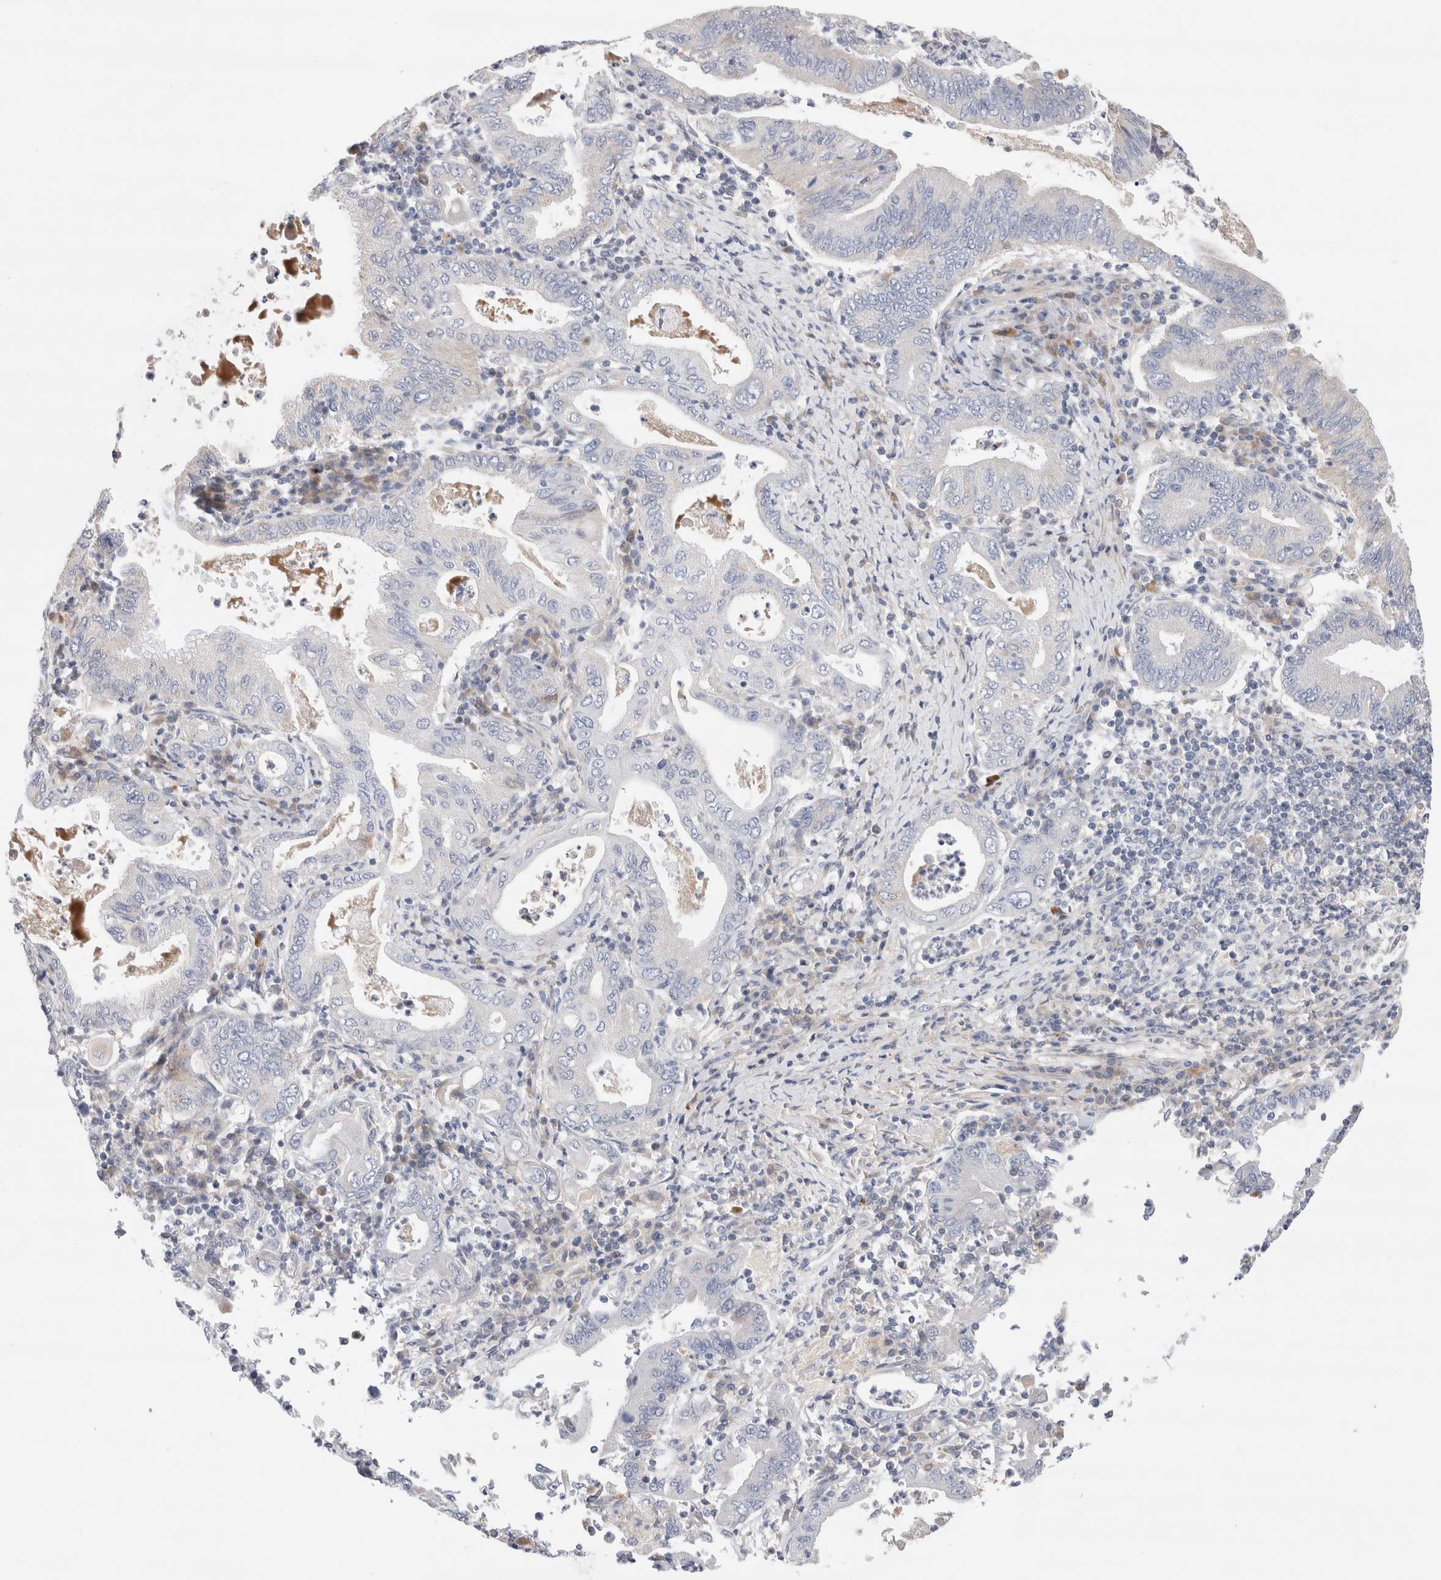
{"staining": {"intensity": "negative", "quantity": "none", "location": "none"}, "tissue": "stomach cancer", "cell_type": "Tumor cells", "image_type": "cancer", "snomed": [{"axis": "morphology", "description": "Normal tissue, NOS"}, {"axis": "morphology", "description": "Adenocarcinoma, NOS"}, {"axis": "topography", "description": "Esophagus"}, {"axis": "topography", "description": "Stomach, upper"}, {"axis": "topography", "description": "Peripheral nerve tissue"}], "caption": "Immunohistochemical staining of stomach cancer demonstrates no significant expression in tumor cells.", "gene": "ECHDC2", "patient": {"sex": "male", "age": 62}}